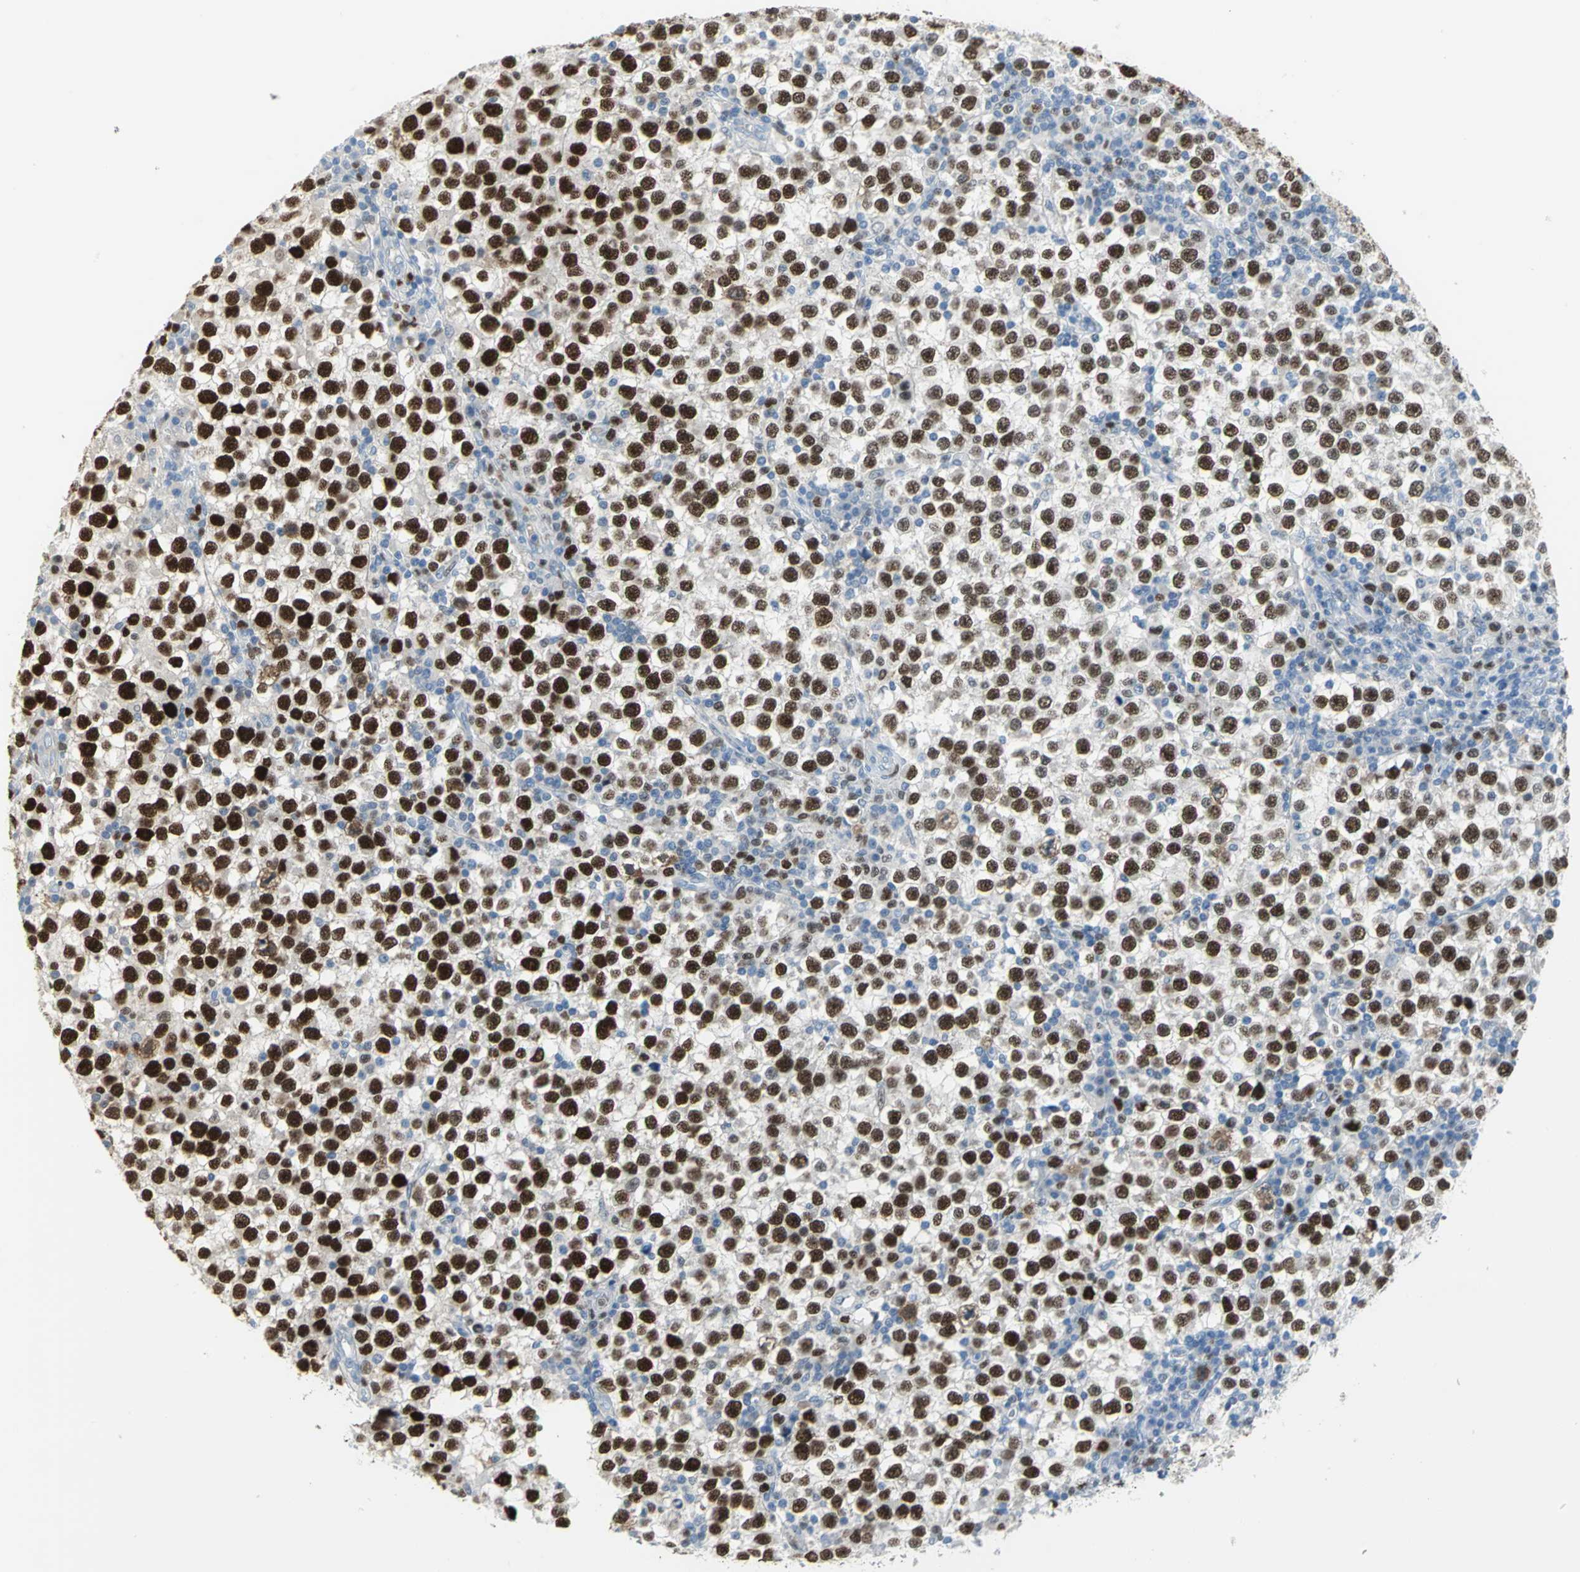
{"staining": {"intensity": "strong", "quantity": ">75%", "location": "nuclear"}, "tissue": "testis cancer", "cell_type": "Tumor cells", "image_type": "cancer", "snomed": [{"axis": "morphology", "description": "Seminoma, NOS"}, {"axis": "topography", "description": "Testis"}], "caption": "Strong nuclear protein staining is appreciated in approximately >75% of tumor cells in testis cancer. The staining was performed using DAB to visualize the protein expression in brown, while the nuclei were stained in blue with hematoxylin (Magnification: 20x).", "gene": "MCM4", "patient": {"sex": "male", "age": 65}}